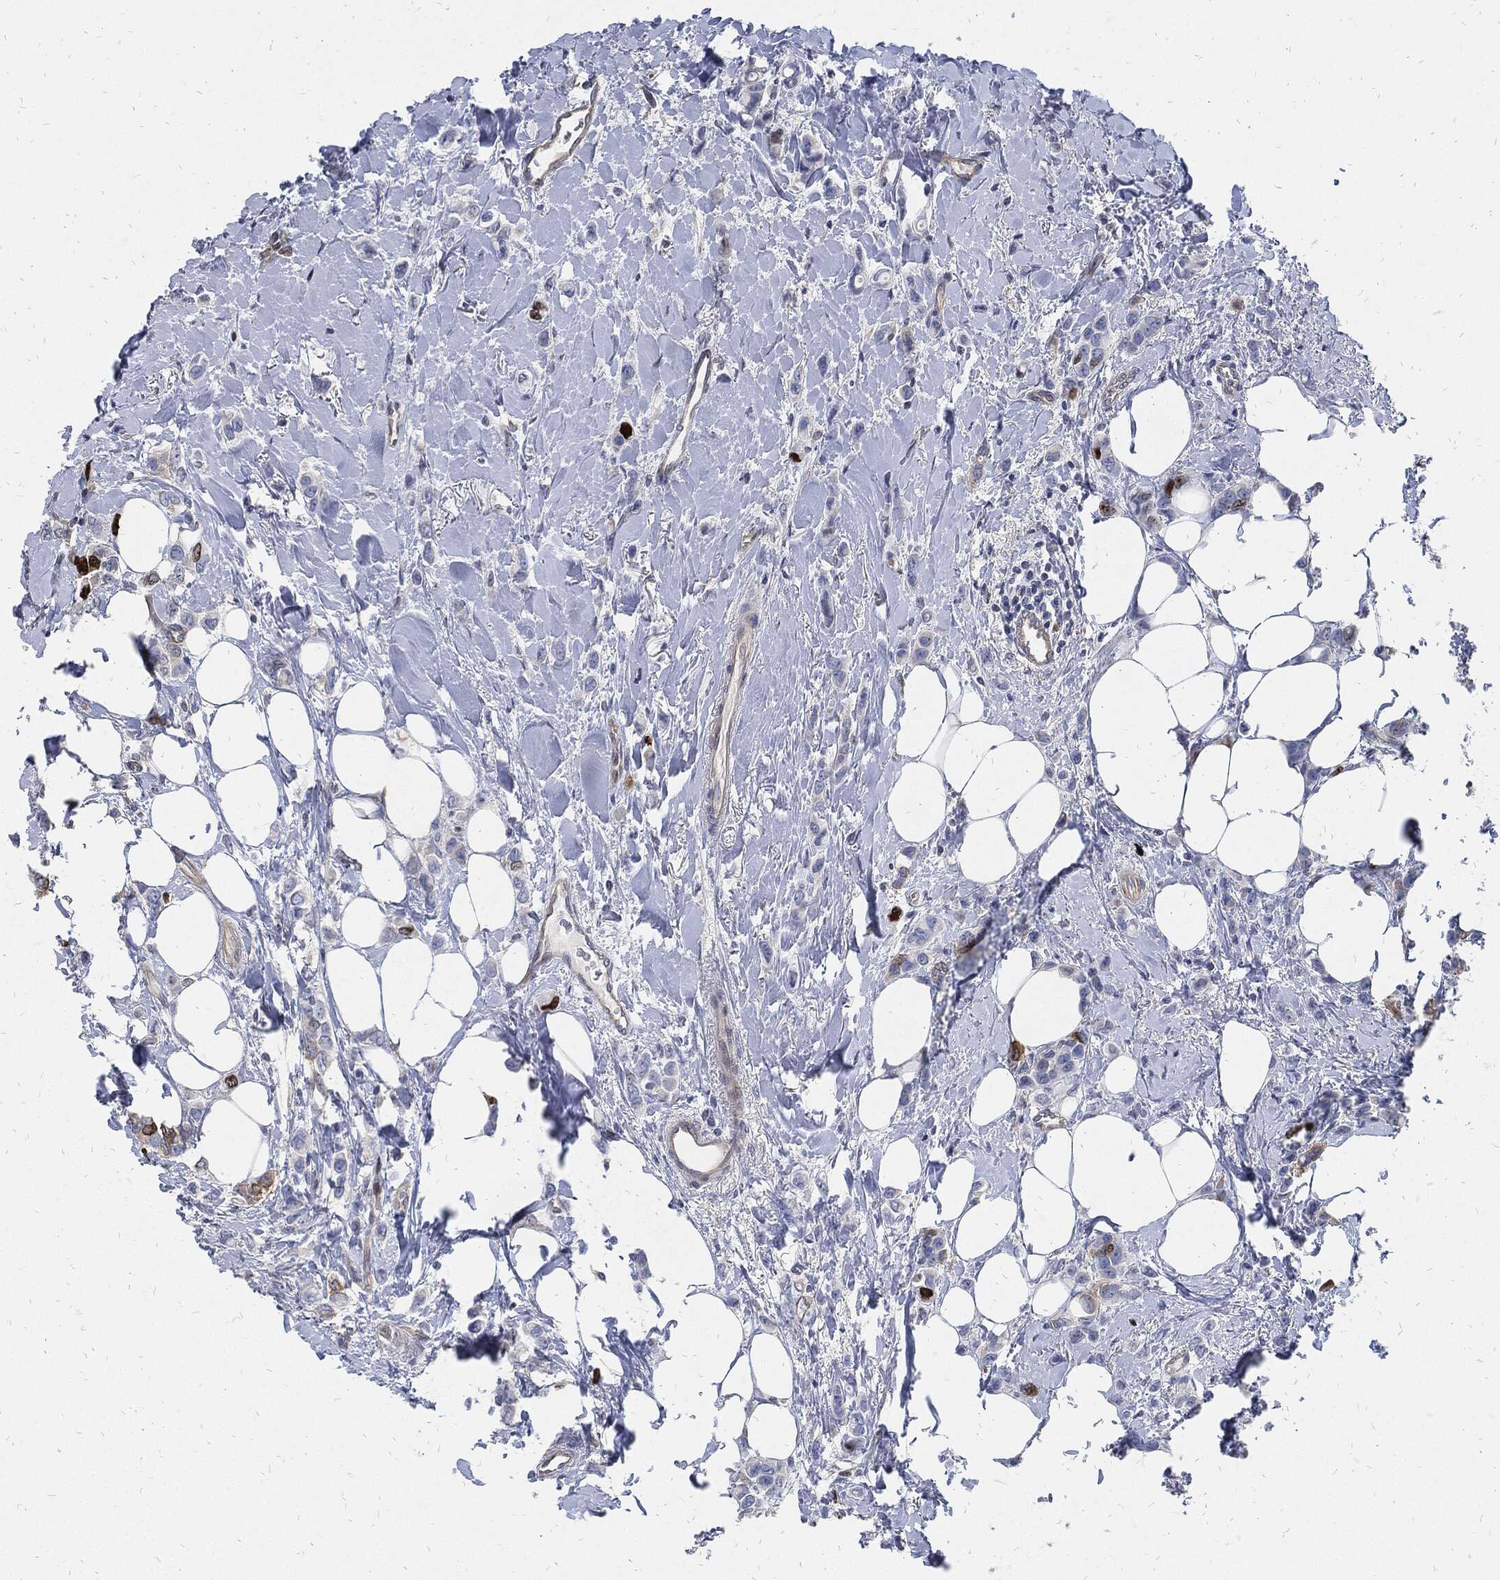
{"staining": {"intensity": "strong", "quantity": "<25%", "location": "nuclear"}, "tissue": "breast cancer", "cell_type": "Tumor cells", "image_type": "cancer", "snomed": [{"axis": "morphology", "description": "Lobular carcinoma"}, {"axis": "topography", "description": "Breast"}], "caption": "Breast cancer stained with DAB (3,3'-diaminobenzidine) IHC shows medium levels of strong nuclear expression in about <25% of tumor cells. Nuclei are stained in blue.", "gene": "MKI67", "patient": {"sex": "female", "age": 66}}